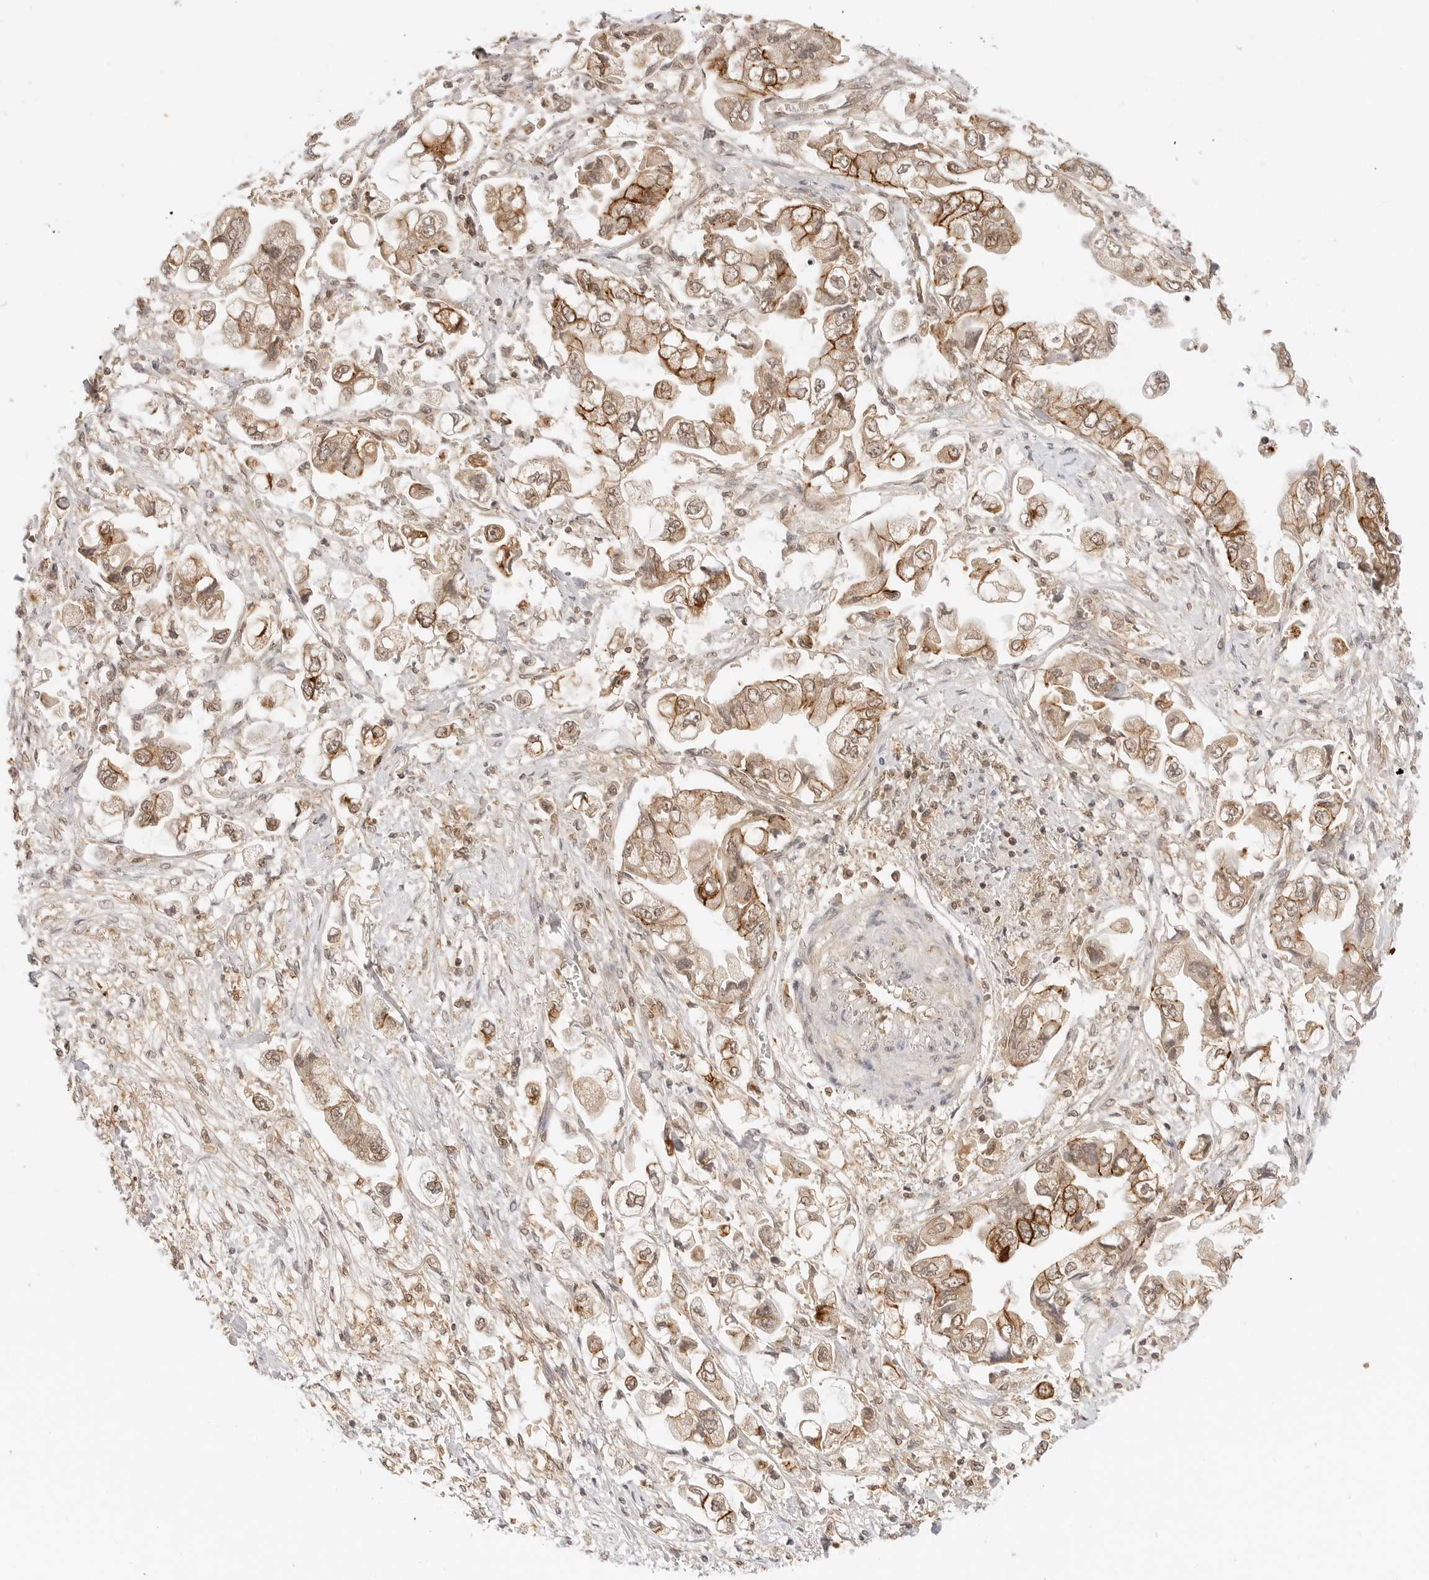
{"staining": {"intensity": "moderate", "quantity": ">75%", "location": "cytoplasmic/membranous"}, "tissue": "stomach cancer", "cell_type": "Tumor cells", "image_type": "cancer", "snomed": [{"axis": "morphology", "description": "Adenocarcinoma, NOS"}, {"axis": "topography", "description": "Stomach"}], "caption": "This is a micrograph of immunohistochemistry staining of adenocarcinoma (stomach), which shows moderate staining in the cytoplasmic/membranous of tumor cells.", "gene": "EPHA1", "patient": {"sex": "male", "age": 62}}